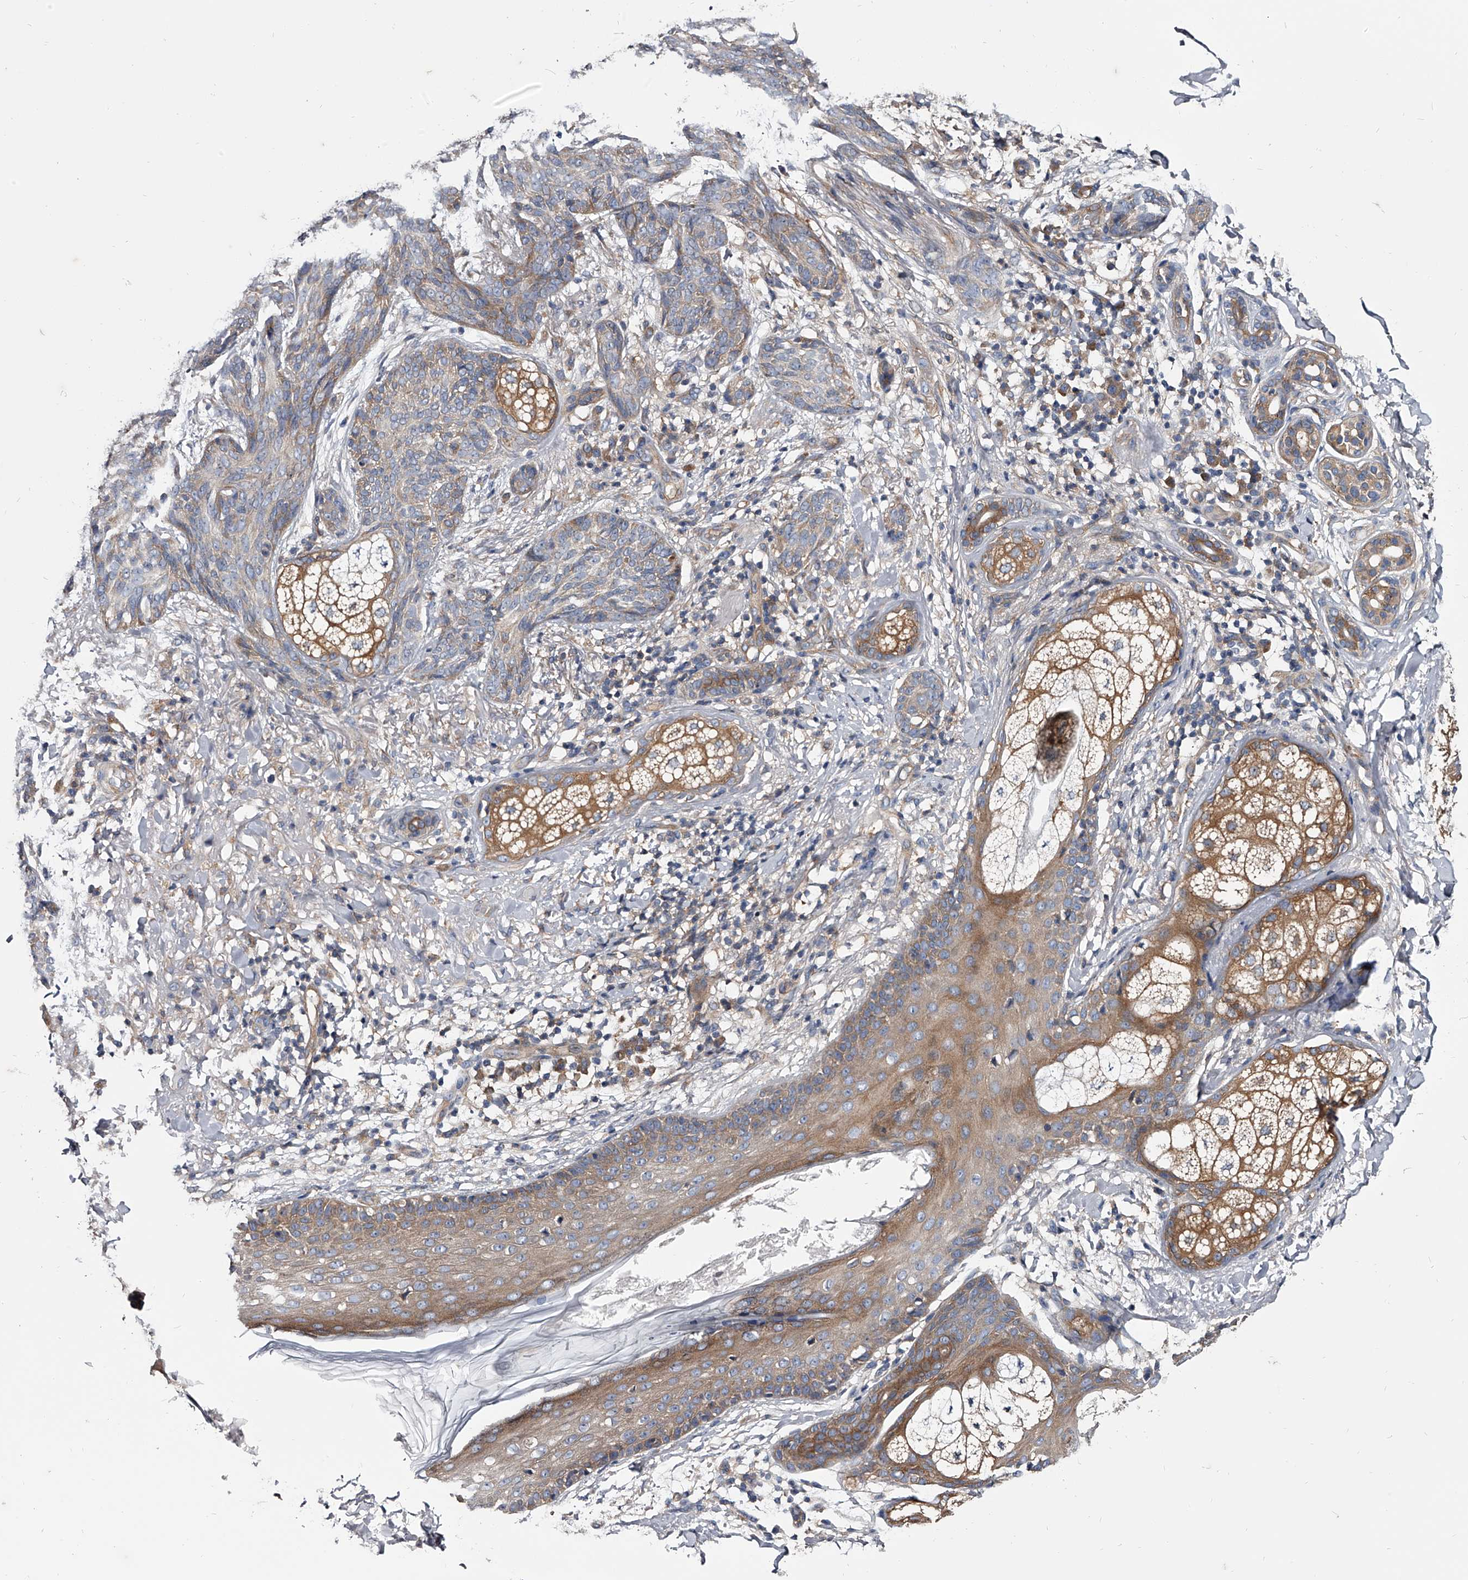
{"staining": {"intensity": "negative", "quantity": "none", "location": "none"}, "tissue": "skin cancer", "cell_type": "Tumor cells", "image_type": "cancer", "snomed": [{"axis": "morphology", "description": "Basal cell carcinoma"}, {"axis": "topography", "description": "Skin"}], "caption": "The histopathology image reveals no significant positivity in tumor cells of basal cell carcinoma (skin).", "gene": "GAPVD1", "patient": {"sex": "male", "age": 85}}